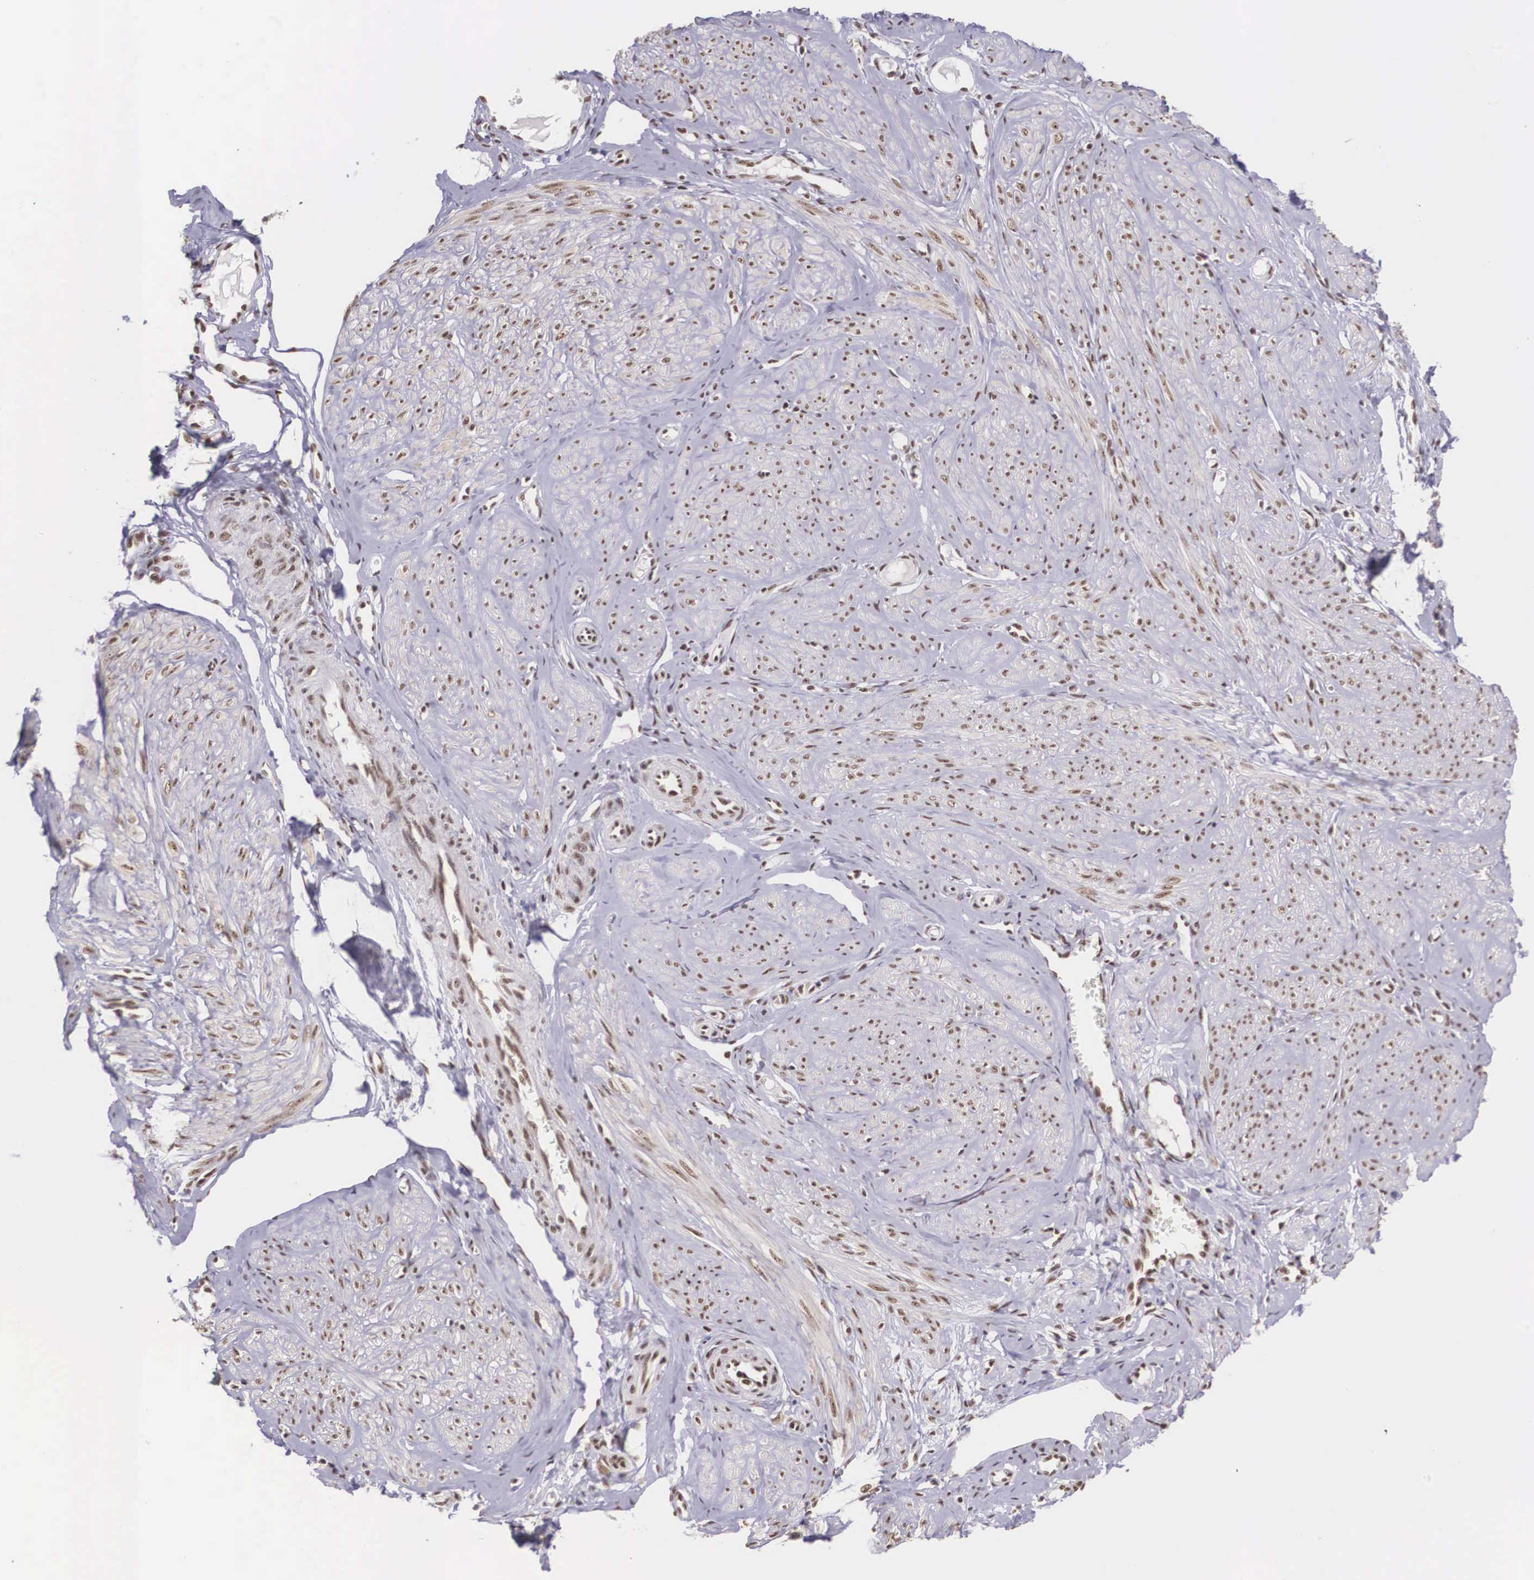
{"staining": {"intensity": "moderate", "quantity": ">75%", "location": "nuclear"}, "tissue": "smooth muscle", "cell_type": "Smooth muscle cells", "image_type": "normal", "snomed": [{"axis": "morphology", "description": "Normal tissue, NOS"}, {"axis": "topography", "description": "Uterus"}], "caption": "Smooth muscle cells demonstrate medium levels of moderate nuclear staining in about >75% of cells in benign smooth muscle. Immunohistochemistry stains the protein in brown and the nuclei are stained blue.", "gene": "POLR2F", "patient": {"sex": "female", "age": 45}}